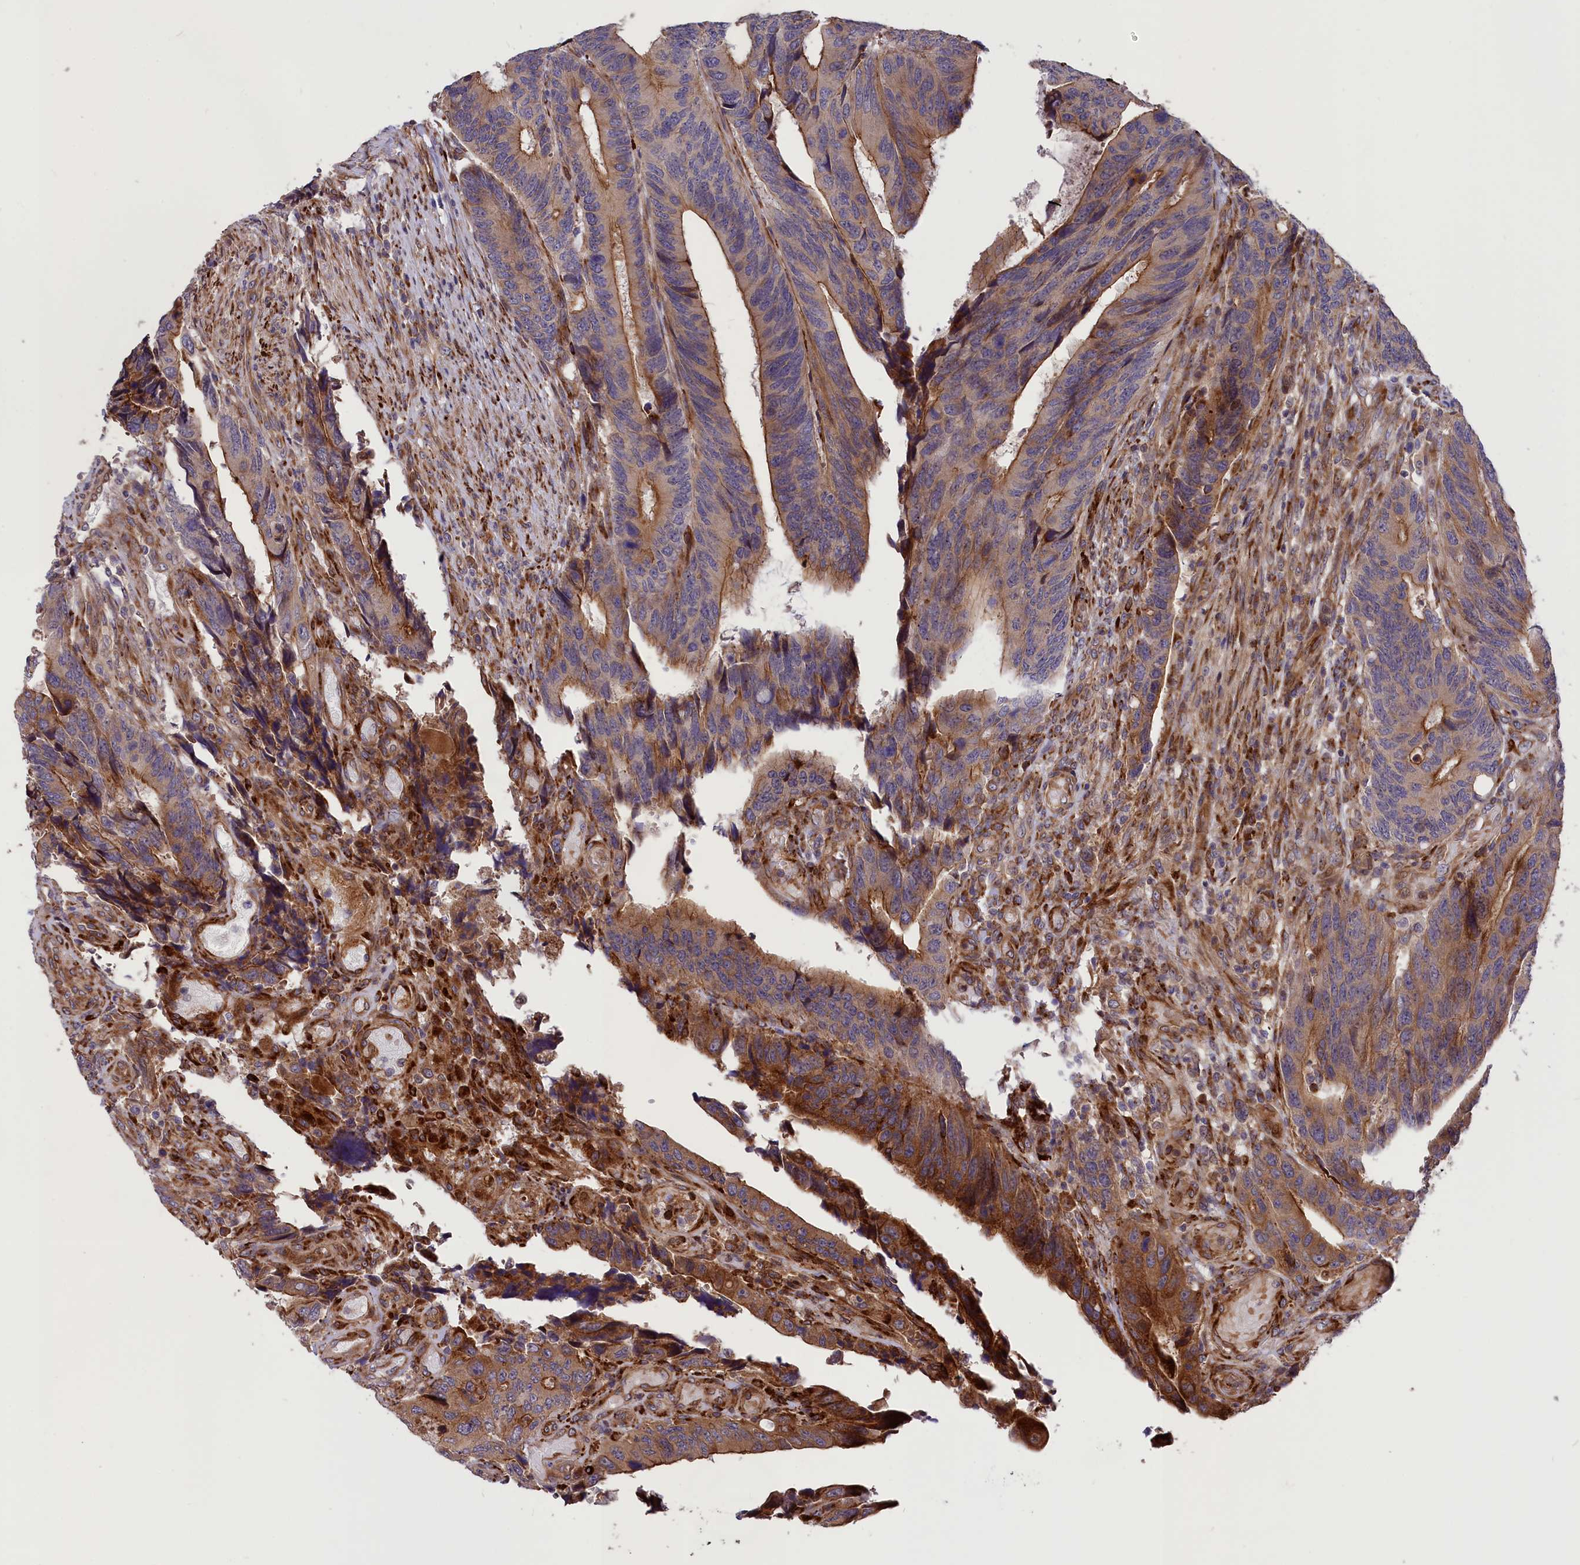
{"staining": {"intensity": "moderate", "quantity": "25%-75%", "location": "cytoplasmic/membranous"}, "tissue": "colorectal cancer", "cell_type": "Tumor cells", "image_type": "cancer", "snomed": [{"axis": "morphology", "description": "Adenocarcinoma, NOS"}, {"axis": "topography", "description": "Colon"}], "caption": "Immunohistochemistry photomicrograph of neoplastic tissue: colorectal adenocarcinoma stained using IHC displays medium levels of moderate protein expression localized specifically in the cytoplasmic/membranous of tumor cells, appearing as a cytoplasmic/membranous brown color.", "gene": "DDX60L", "patient": {"sex": "male", "age": 87}}